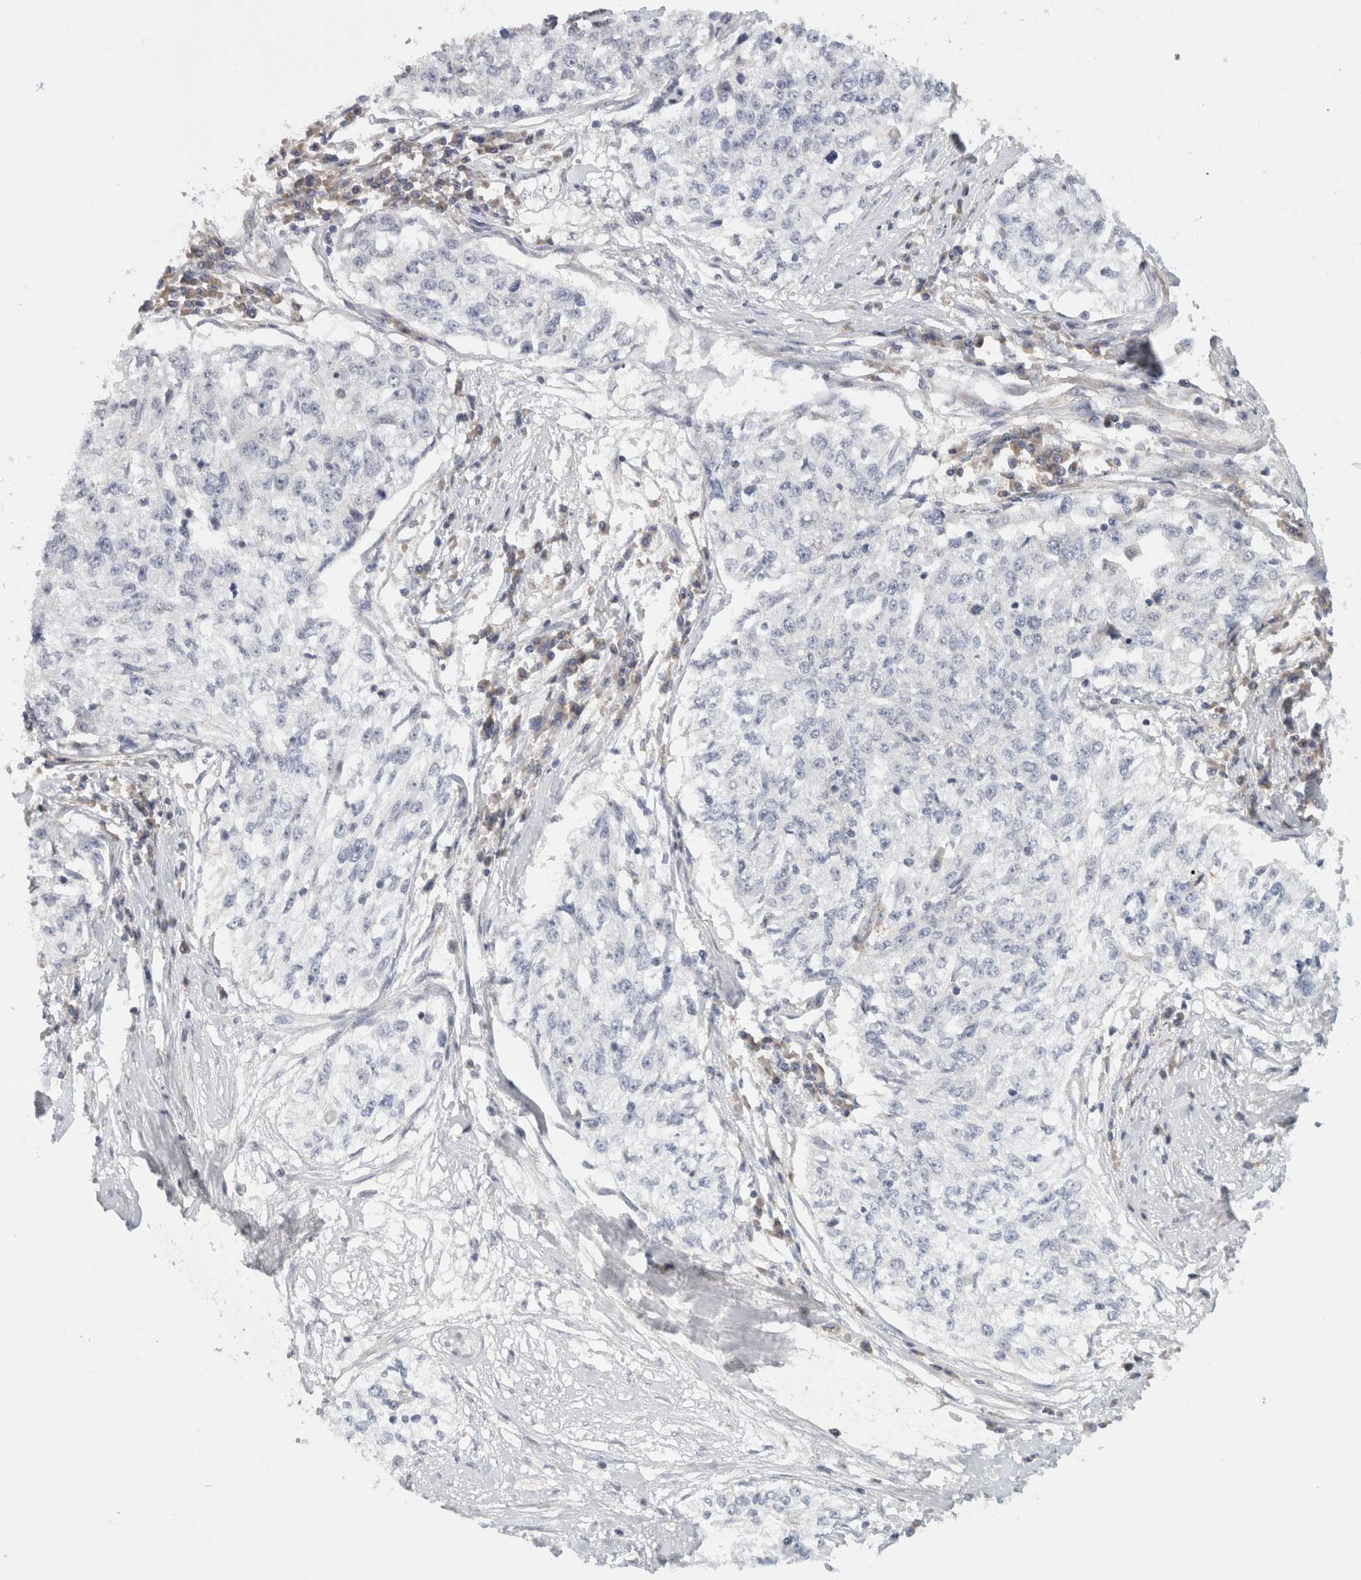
{"staining": {"intensity": "negative", "quantity": "none", "location": "none"}, "tissue": "cervical cancer", "cell_type": "Tumor cells", "image_type": "cancer", "snomed": [{"axis": "morphology", "description": "Squamous cell carcinoma, NOS"}, {"axis": "topography", "description": "Cervix"}], "caption": "Squamous cell carcinoma (cervical) was stained to show a protein in brown. There is no significant staining in tumor cells. (DAB (3,3'-diaminobenzidine) IHC, high magnification).", "gene": "STK31", "patient": {"sex": "female", "age": 57}}